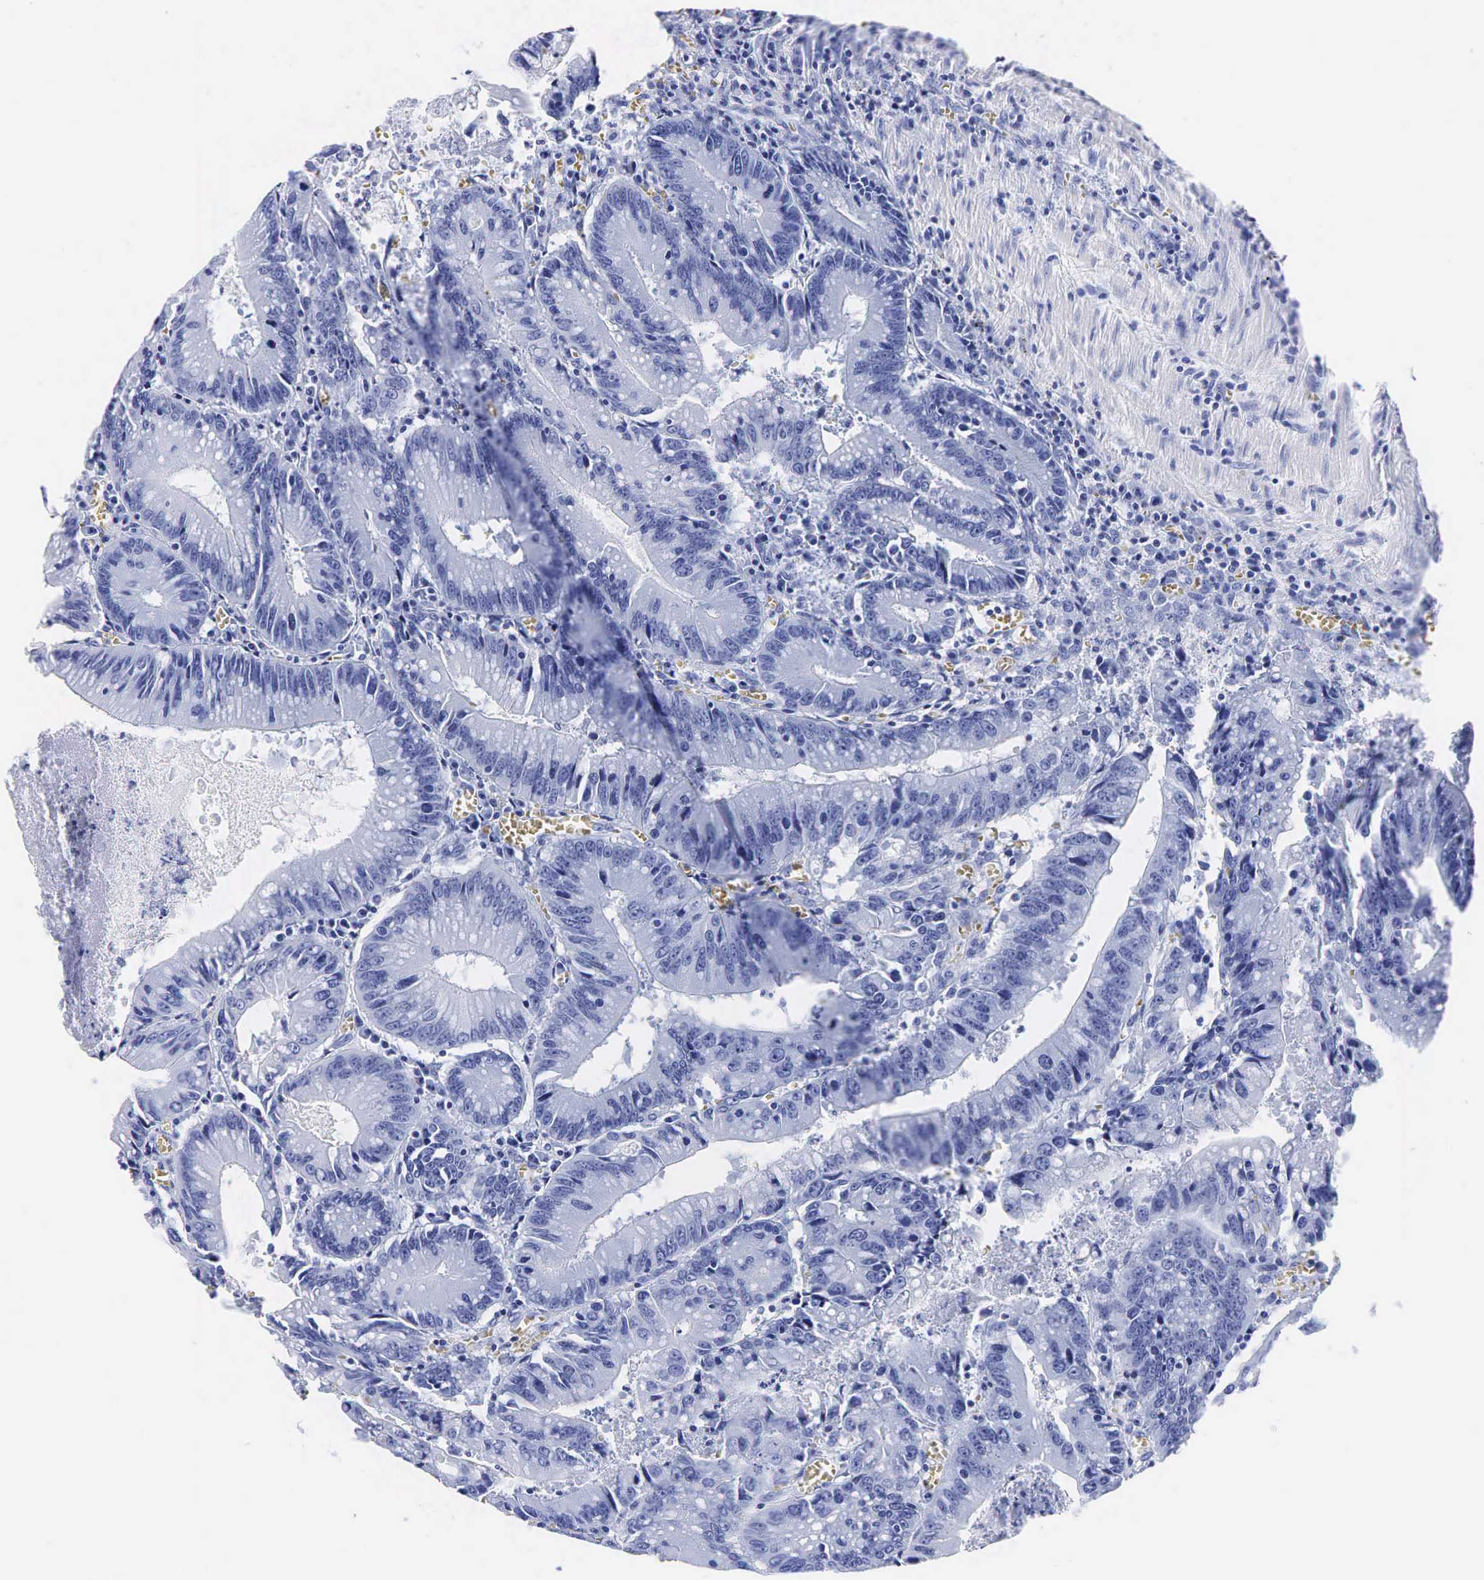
{"staining": {"intensity": "negative", "quantity": "none", "location": "none"}, "tissue": "colorectal cancer", "cell_type": "Tumor cells", "image_type": "cancer", "snomed": [{"axis": "morphology", "description": "Adenocarcinoma, NOS"}, {"axis": "topography", "description": "Rectum"}], "caption": "Immunohistochemistry (IHC) of colorectal adenocarcinoma shows no staining in tumor cells.", "gene": "KLK3", "patient": {"sex": "female", "age": 81}}